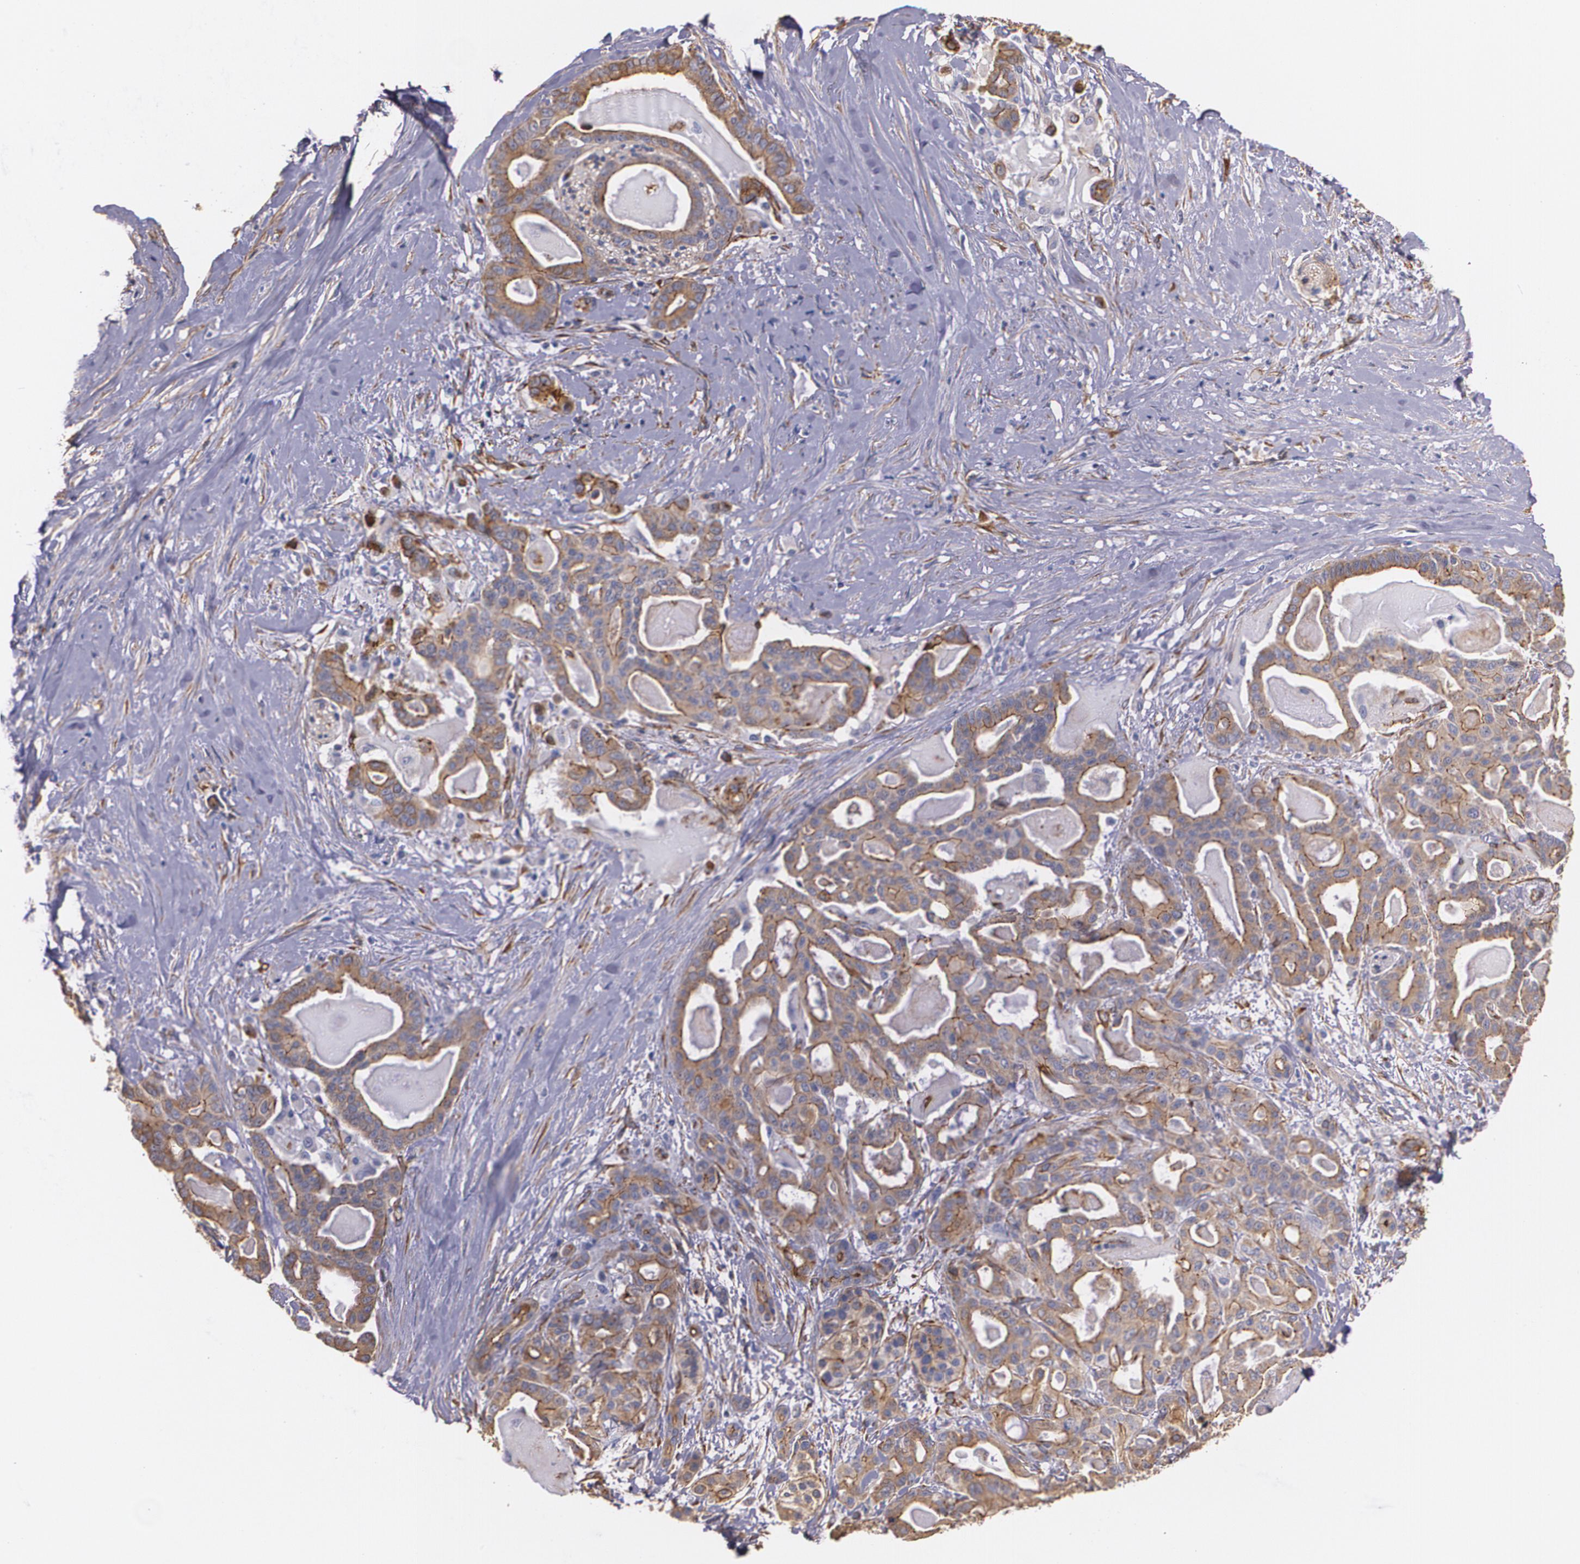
{"staining": {"intensity": "moderate", "quantity": ">75%", "location": "cytoplasmic/membranous"}, "tissue": "pancreatic cancer", "cell_type": "Tumor cells", "image_type": "cancer", "snomed": [{"axis": "morphology", "description": "Adenocarcinoma, NOS"}, {"axis": "topography", "description": "Pancreas"}], "caption": "Protein analysis of pancreatic cancer tissue reveals moderate cytoplasmic/membranous staining in approximately >75% of tumor cells. The staining was performed using DAB (3,3'-diaminobenzidine) to visualize the protein expression in brown, while the nuclei were stained in blue with hematoxylin (Magnification: 20x).", "gene": "TJP1", "patient": {"sex": "male", "age": 63}}